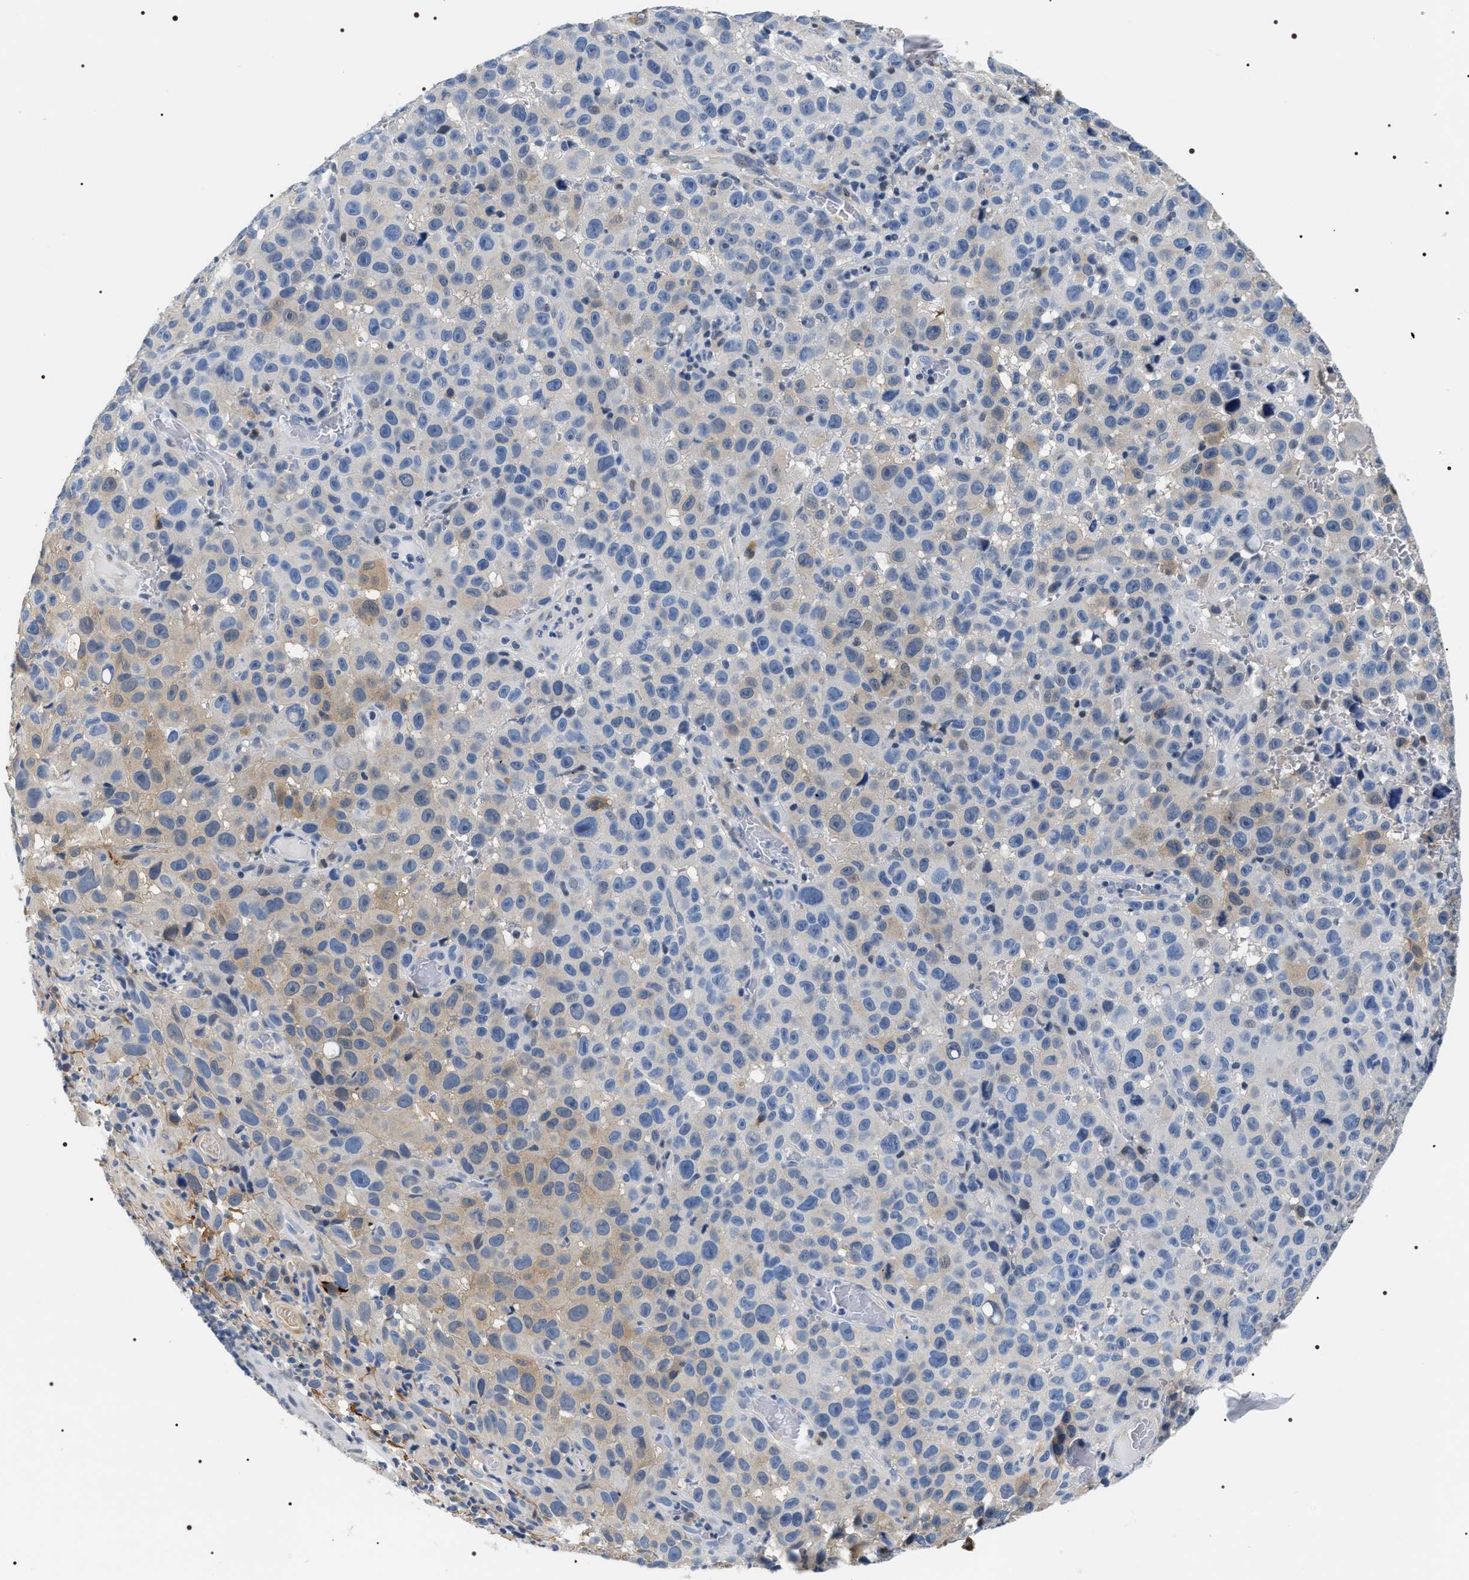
{"staining": {"intensity": "negative", "quantity": "none", "location": "none"}, "tissue": "melanoma", "cell_type": "Tumor cells", "image_type": "cancer", "snomed": [{"axis": "morphology", "description": "Malignant melanoma, NOS"}, {"axis": "topography", "description": "Skin"}], "caption": "Immunohistochemistry photomicrograph of neoplastic tissue: melanoma stained with DAB shows no significant protein expression in tumor cells. (Stains: DAB (3,3'-diaminobenzidine) immunohistochemistry (IHC) with hematoxylin counter stain, Microscopy: brightfield microscopy at high magnification).", "gene": "BAG2", "patient": {"sex": "female", "age": 82}}